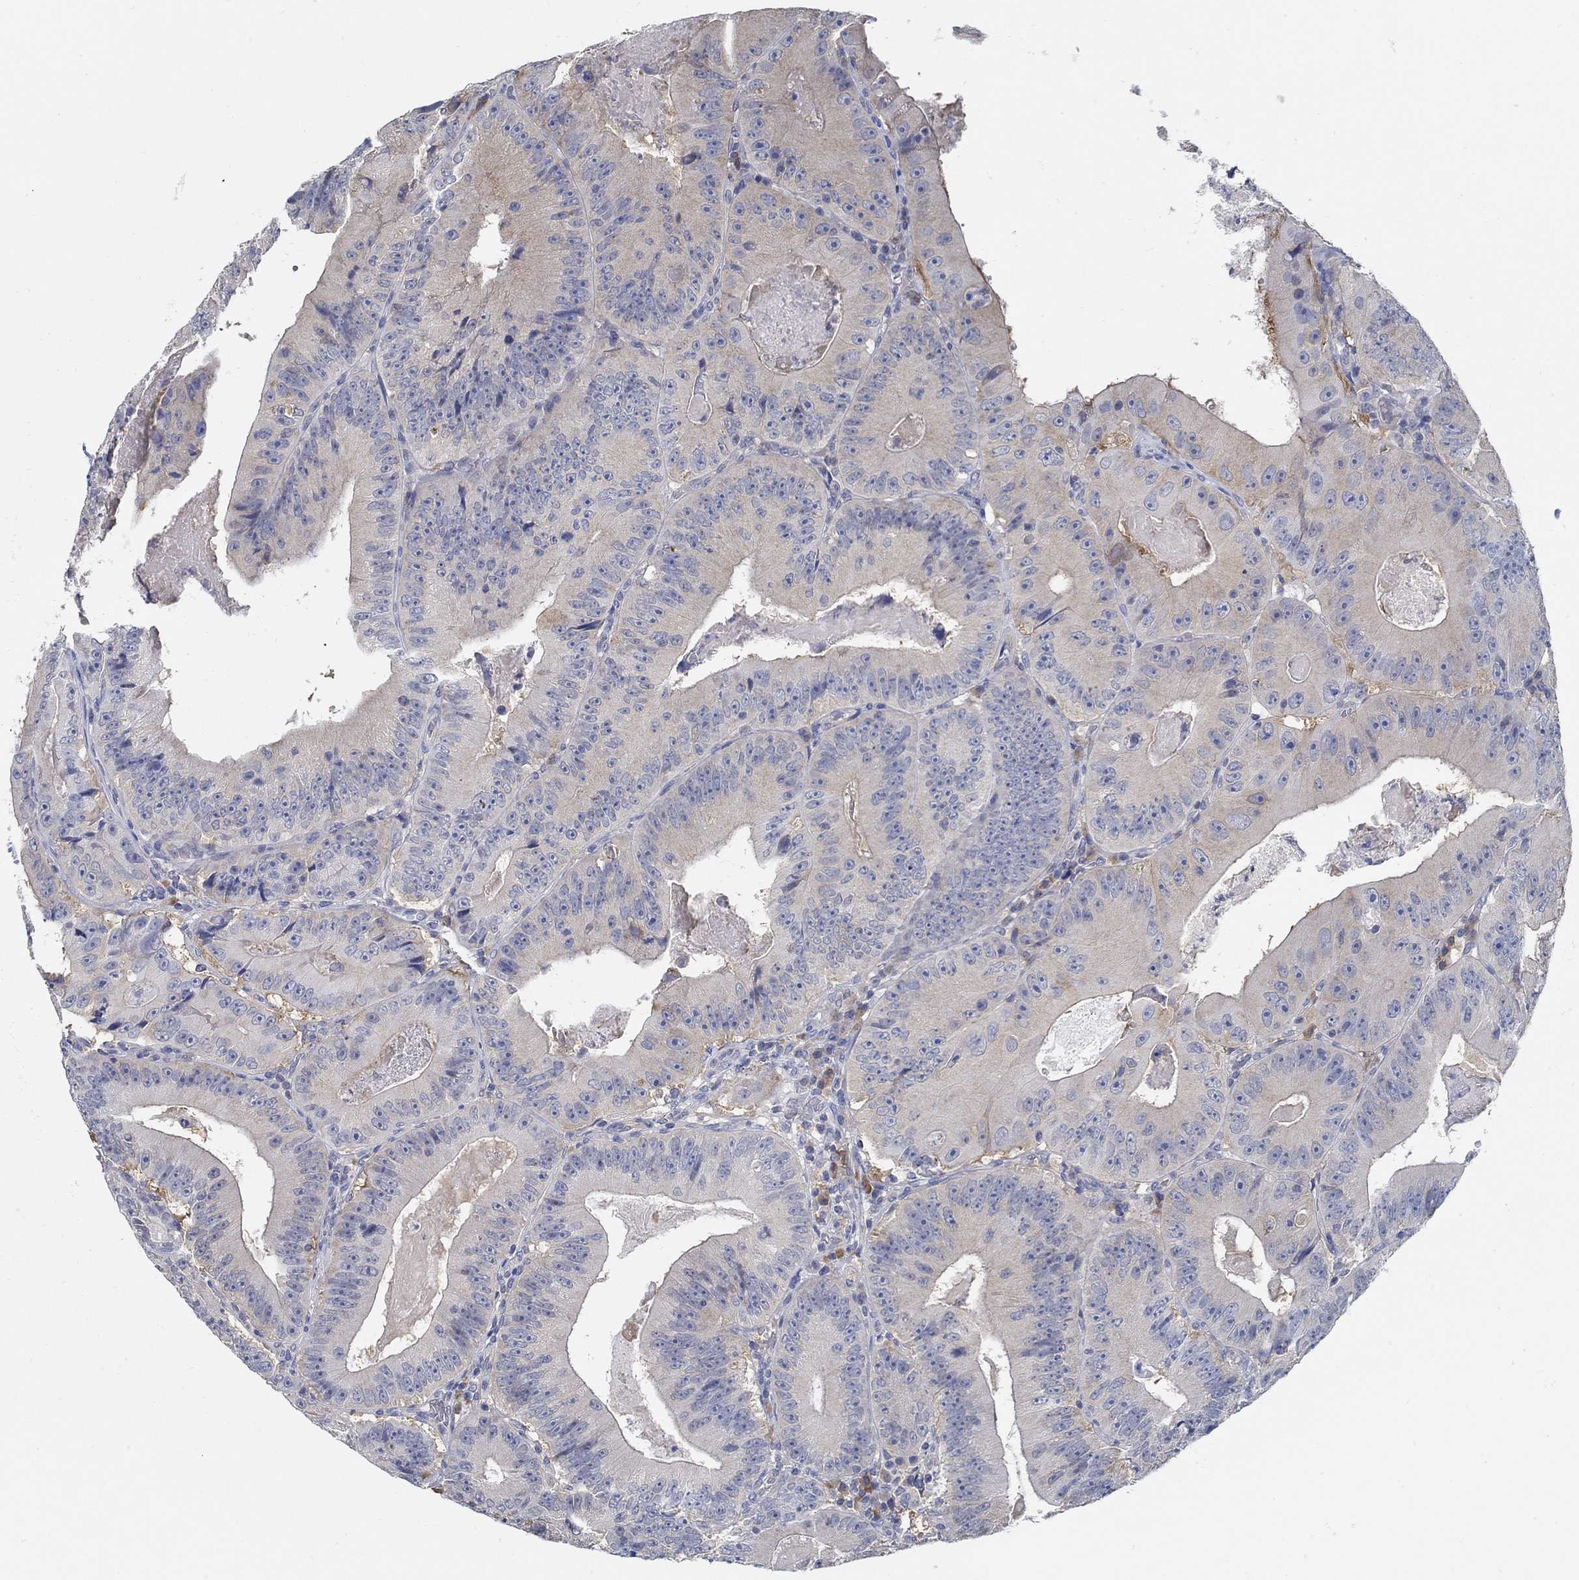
{"staining": {"intensity": "moderate", "quantity": "<25%", "location": "cytoplasmic/membranous"}, "tissue": "colorectal cancer", "cell_type": "Tumor cells", "image_type": "cancer", "snomed": [{"axis": "morphology", "description": "Adenocarcinoma, NOS"}, {"axis": "topography", "description": "Colon"}], "caption": "The immunohistochemical stain shows moderate cytoplasmic/membranous staining in tumor cells of colorectal adenocarcinoma tissue.", "gene": "PCDH11X", "patient": {"sex": "female", "age": 86}}